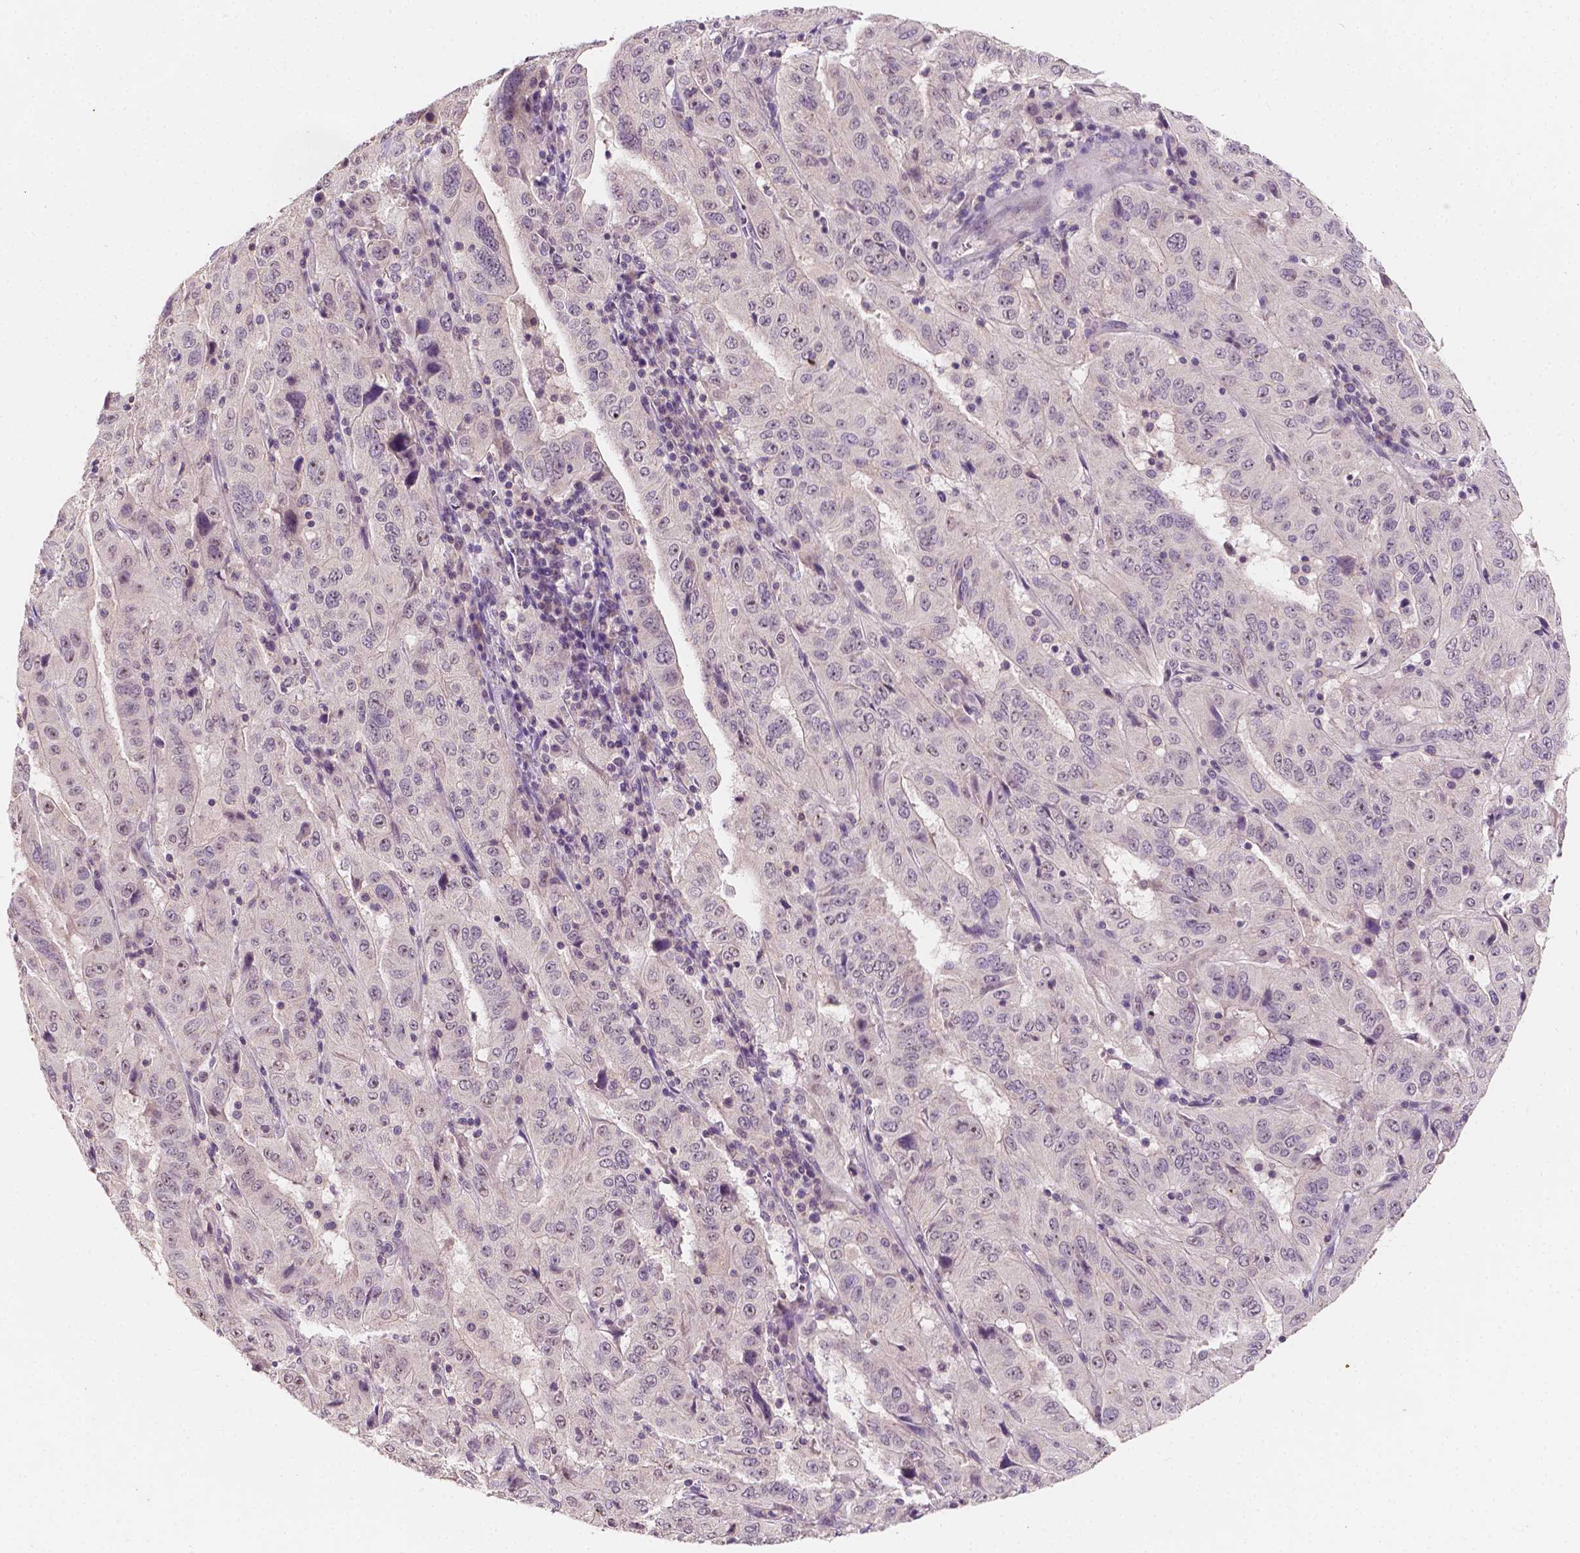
{"staining": {"intensity": "negative", "quantity": "none", "location": "none"}, "tissue": "pancreatic cancer", "cell_type": "Tumor cells", "image_type": "cancer", "snomed": [{"axis": "morphology", "description": "Adenocarcinoma, NOS"}, {"axis": "topography", "description": "Pancreas"}], "caption": "Immunohistochemical staining of human pancreatic cancer reveals no significant expression in tumor cells.", "gene": "SIRT2", "patient": {"sex": "male", "age": 63}}